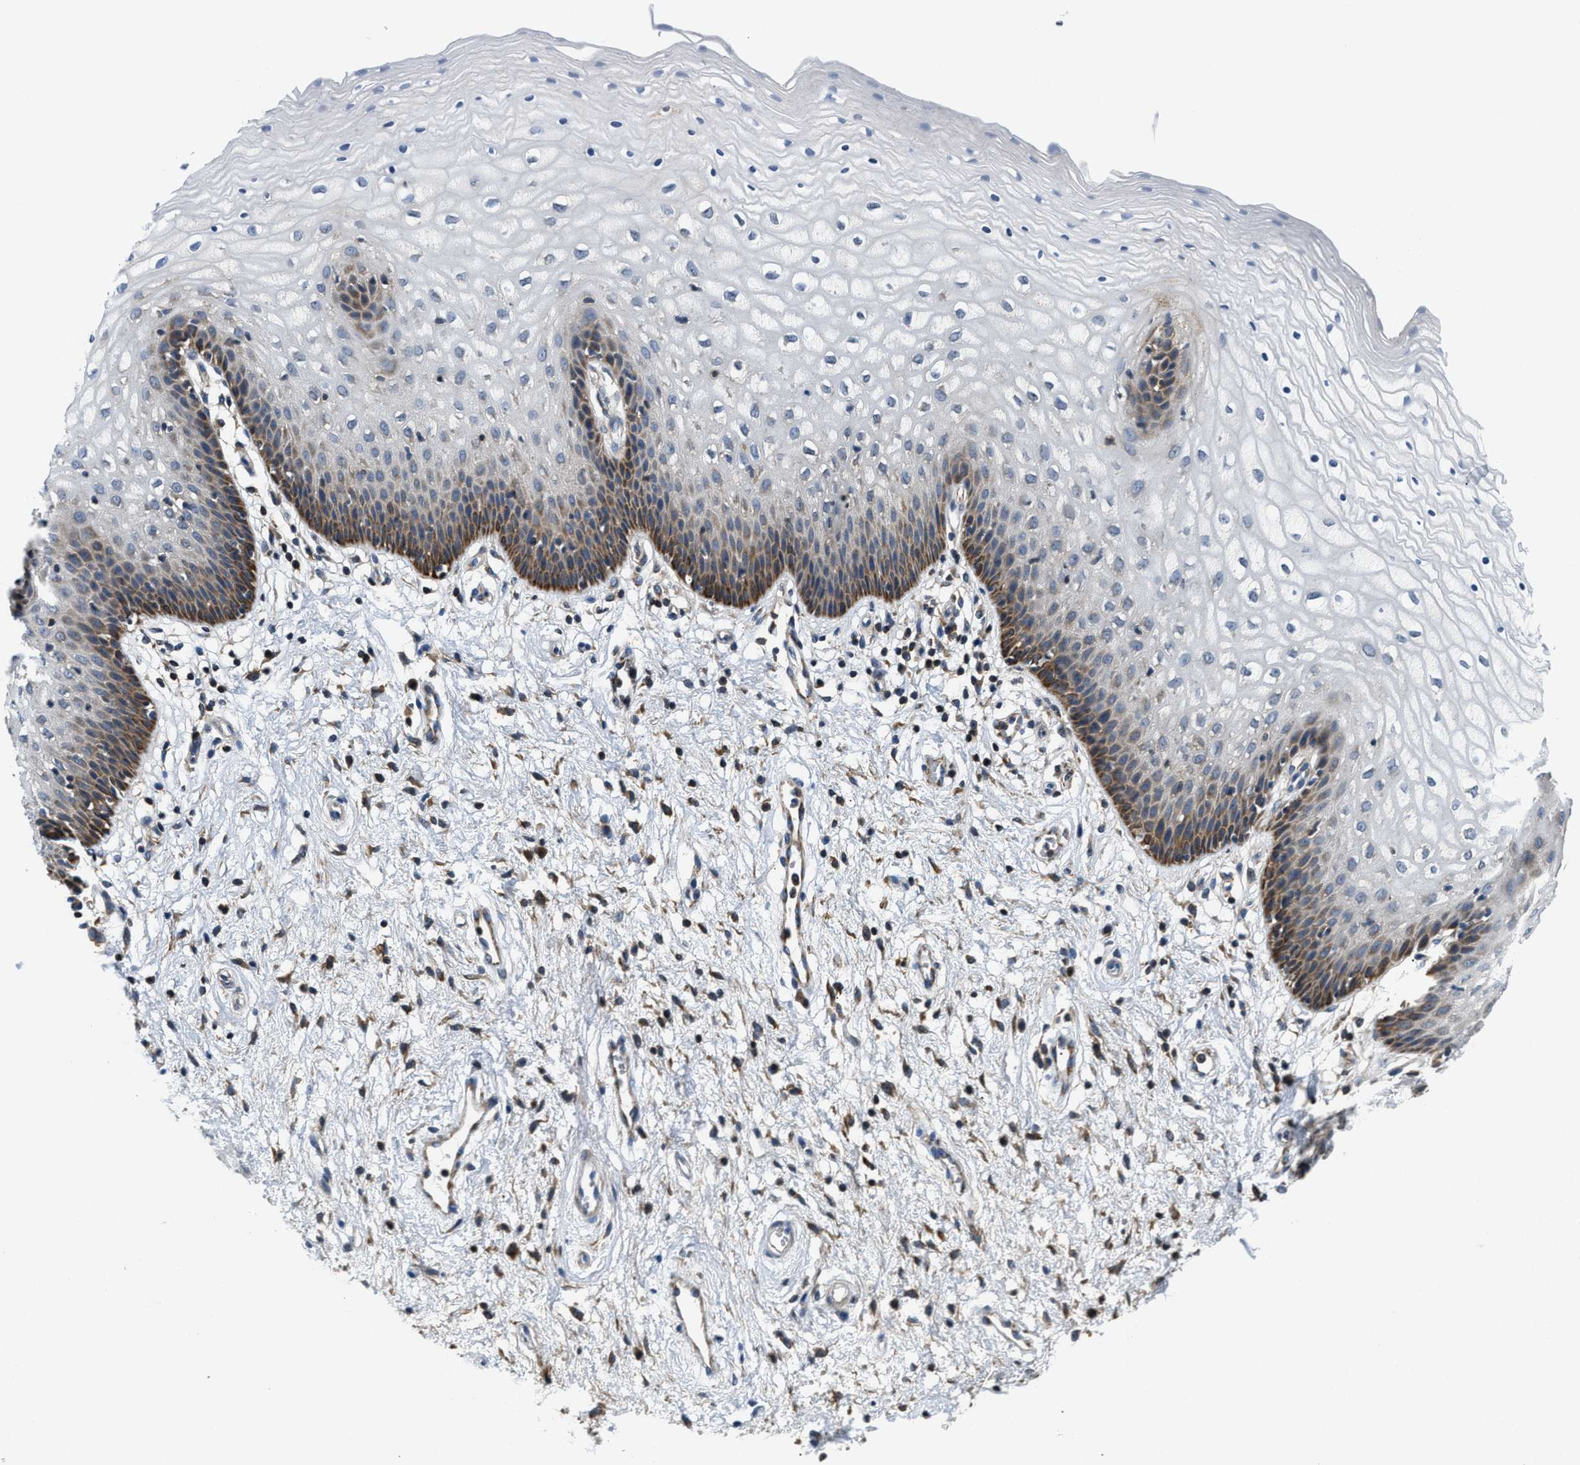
{"staining": {"intensity": "moderate", "quantity": "<25%", "location": "cytoplasmic/membranous"}, "tissue": "vagina", "cell_type": "Squamous epithelial cells", "image_type": "normal", "snomed": [{"axis": "morphology", "description": "Normal tissue, NOS"}, {"axis": "topography", "description": "Vagina"}], "caption": "Immunohistochemical staining of unremarkable vagina demonstrates moderate cytoplasmic/membranous protein expression in about <25% of squamous epithelial cells. (DAB IHC, brown staining for protein, blue staining for nuclei).", "gene": "CCM2", "patient": {"sex": "female", "age": 34}}